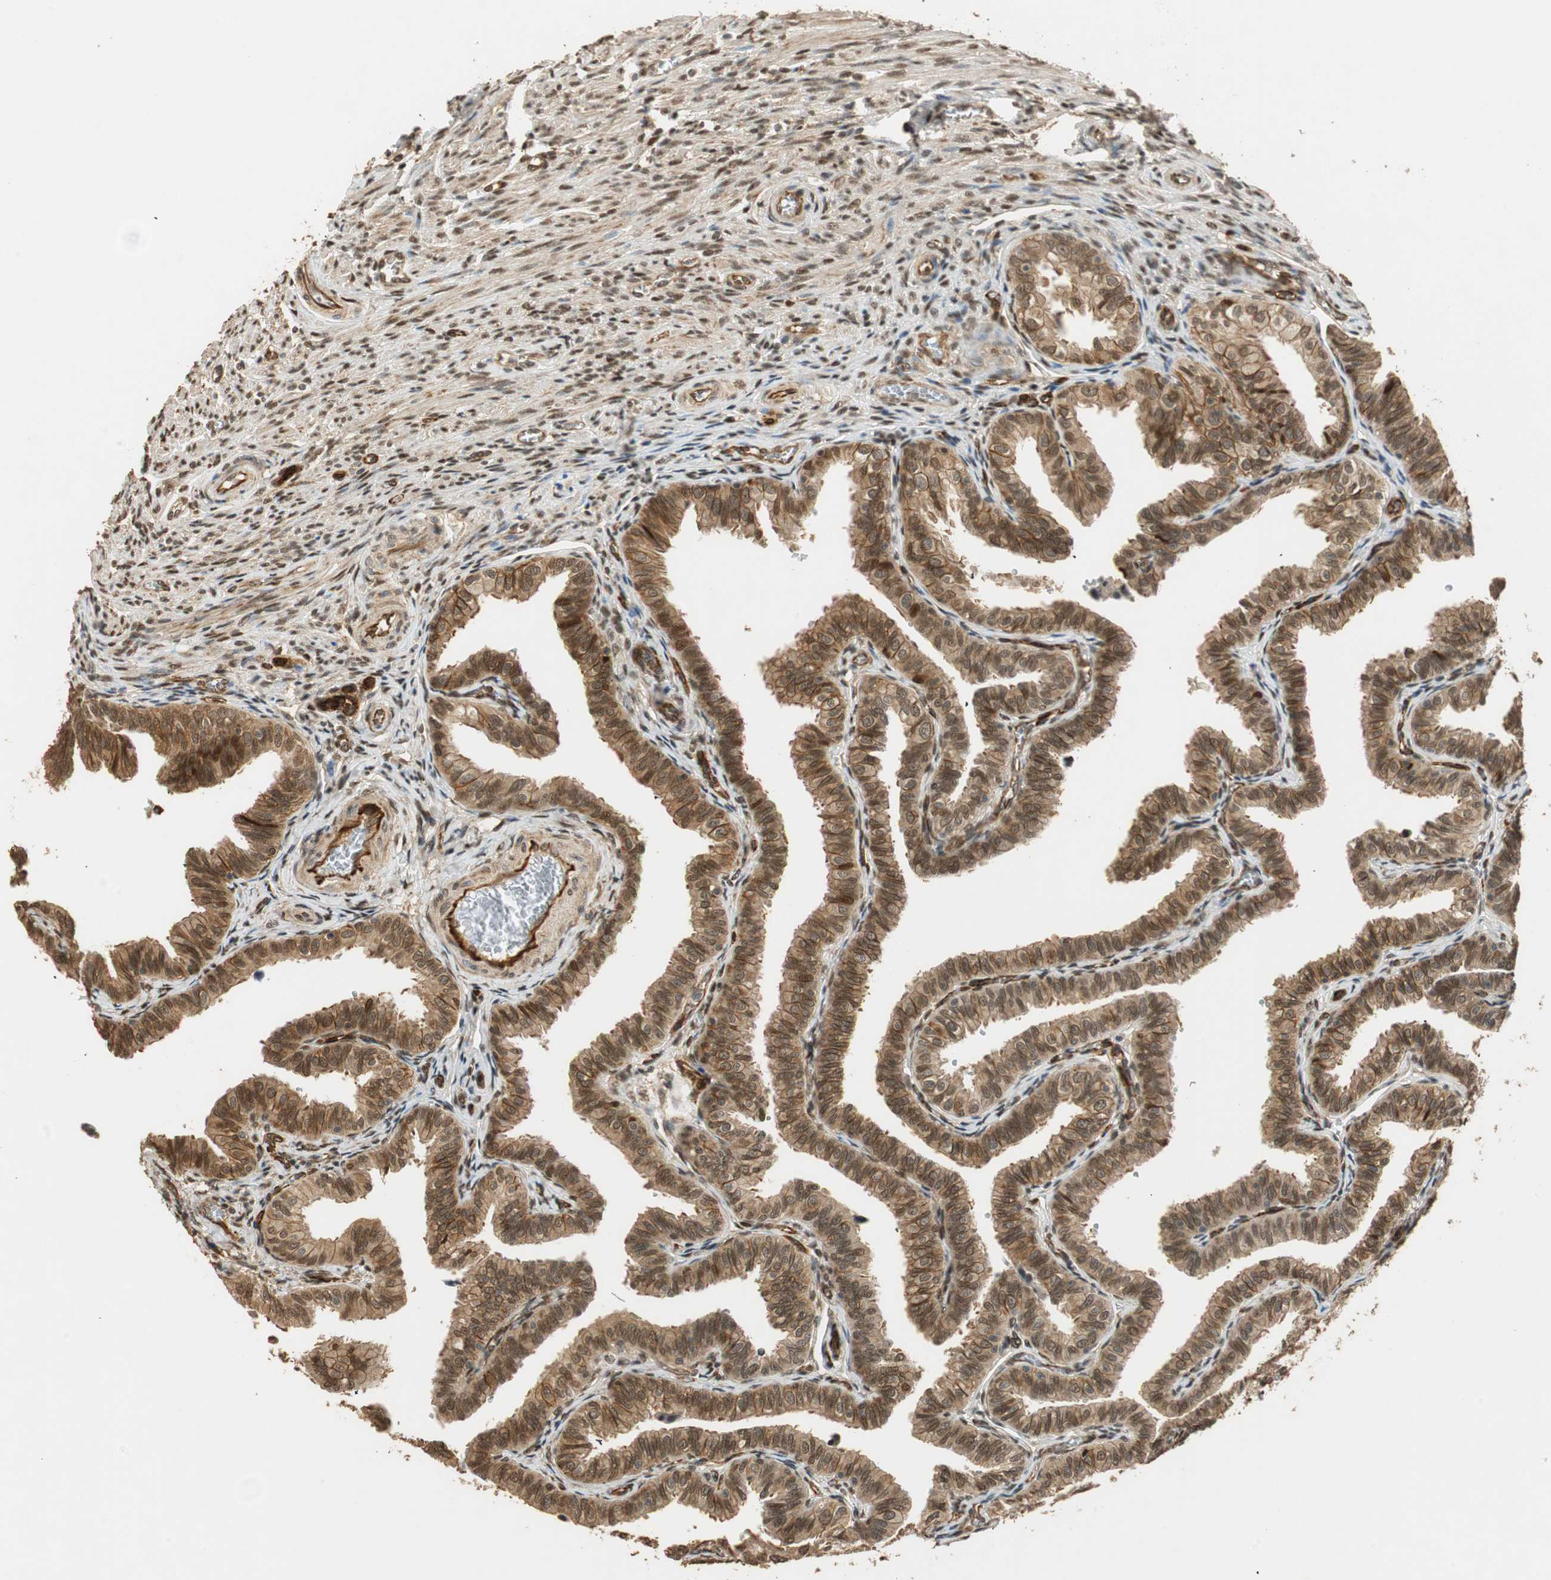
{"staining": {"intensity": "moderate", "quantity": ">75%", "location": "cytoplasmic/membranous,nuclear"}, "tissue": "fallopian tube", "cell_type": "Glandular cells", "image_type": "normal", "snomed": [{"axis": "morphology", "description": "Normal tissue, NOS"}, {"axis": "topography", "description": "Fallopian tube"}], "caption": "The image displays staining of unremarkable fallopian tube, revealing moderate cytoplasmic/membranous,nuclear protein staining (brown color) within glandular cells.", "gene": "NES", "patient": {"sex": "female", "age": 46}}